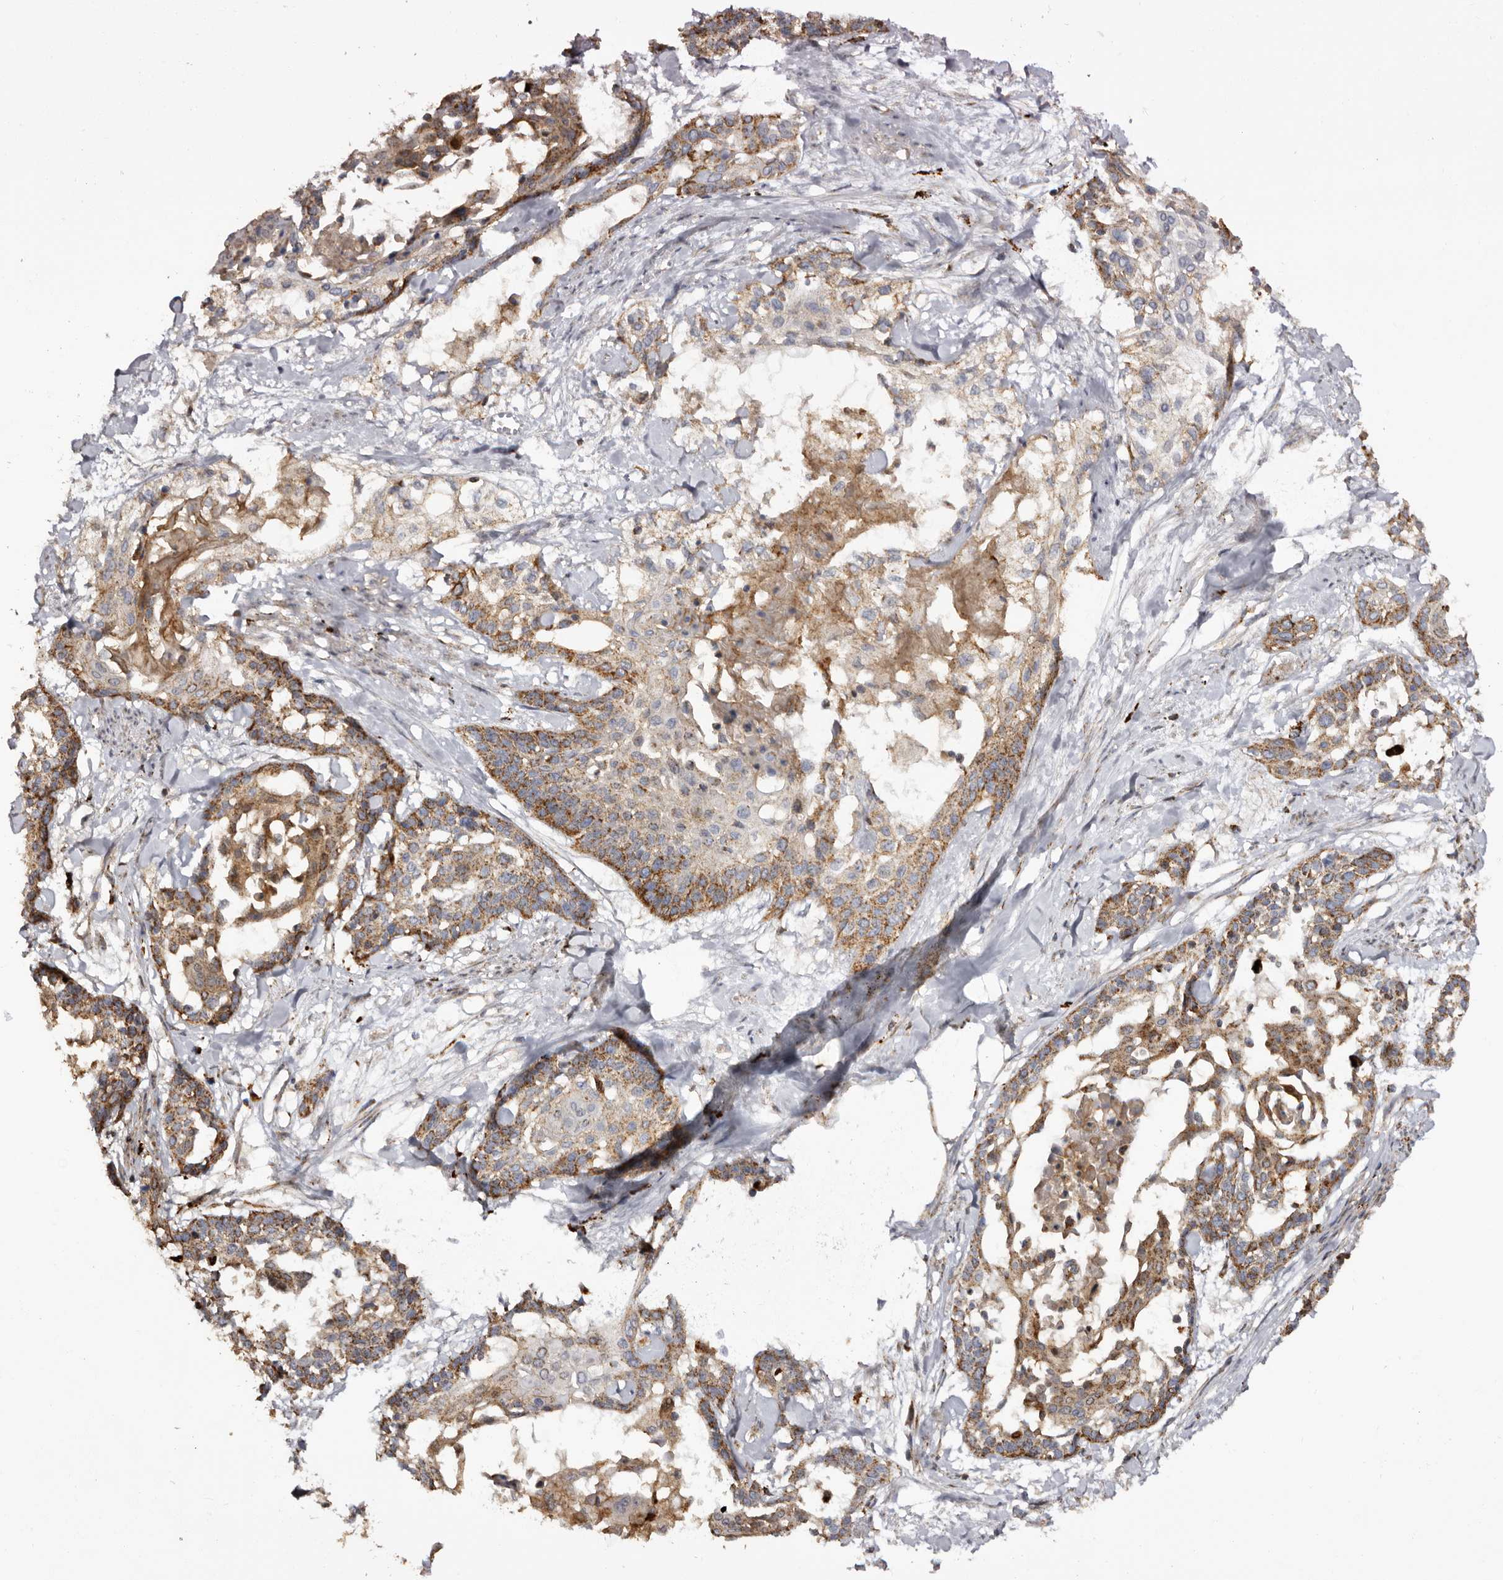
{"staining": {"intensity": "moderate", "quantity": ">75%", "location": "cytoplasmic/membranous"}, "tissue": "cervical cancer", "cell_type": "Tumor cells", "image_type": "cancer", "snomed": [{"axis": "morphology", "description": "Squamous cell carcinoma, NOS"}, {"axis": "topography", "description": "Cervix"}], "caption": "IHC staining of squamous cell carcinoma (cervical), which reveals medium levels of moderate cytoplasmic/membranous staining in about >75% of tumor cells indicating moderate cytoplasmic/membranous protein expression. The staining was performed using DAB (3,3'-diaminobenzidine) (brown) for protein detection and nuclei were counterstained in hematoxylin (blue).", "gene": "MECR", "patient": {"sex": "female", "age": 57}}